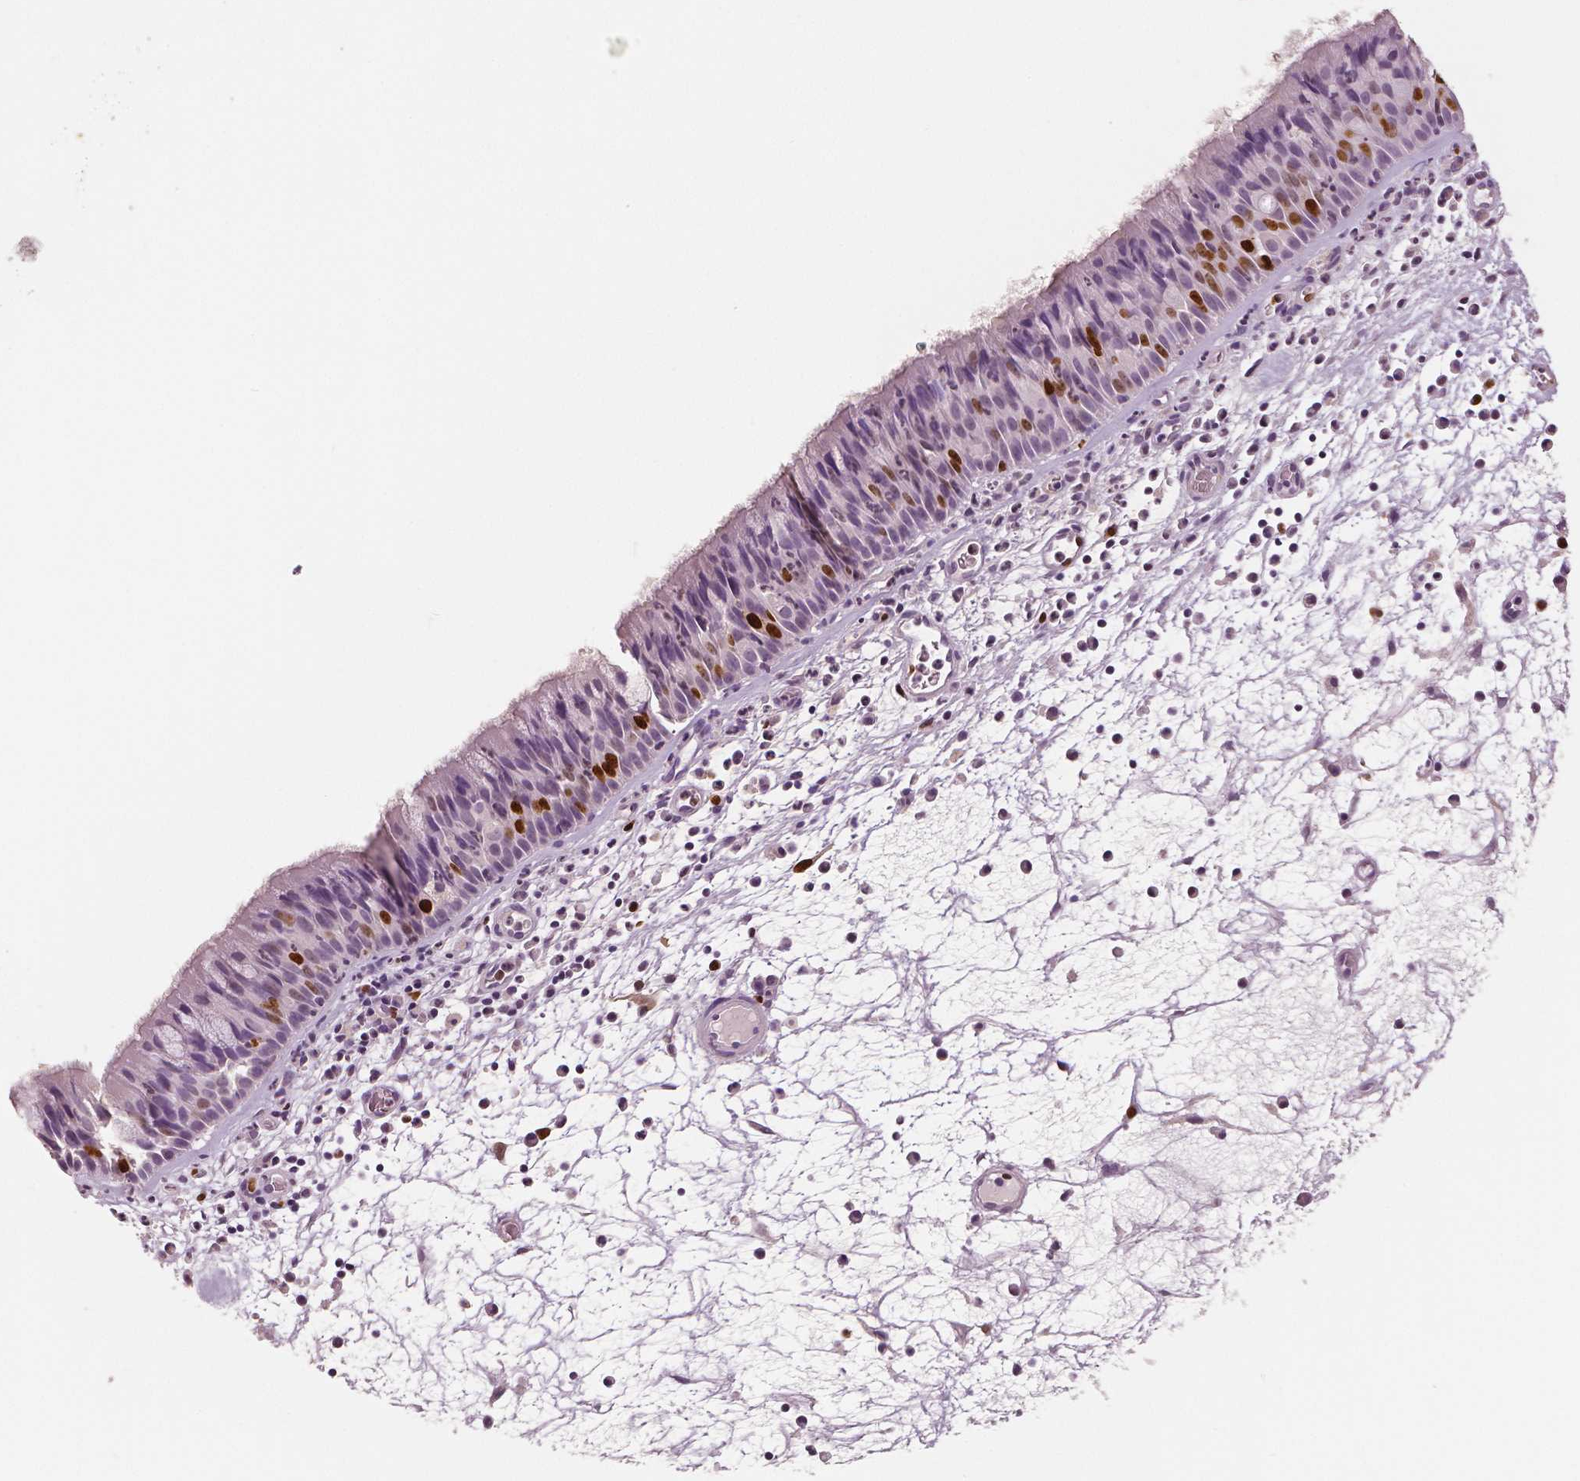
{"staining": {"intensity": "moderate", "quantity": "<25%", "location": "nuclear"}, "tissue": "nasopharynx", "cell_type": "Respiratory epithelial cells", "image_type": "normal", "snomed": [{"axis": "morphology", "description": "Normal tissue, NOS"}, {"axis": "topography", "description": "Nasopharynx"}], "caption": "Respiratory epithelial cells reveal low levels of moderate nuclear staining in about <25% of cells in benign human nasopharynx.", "gene": "MKI67", "patient": {"sex": "male", "age": 67}}